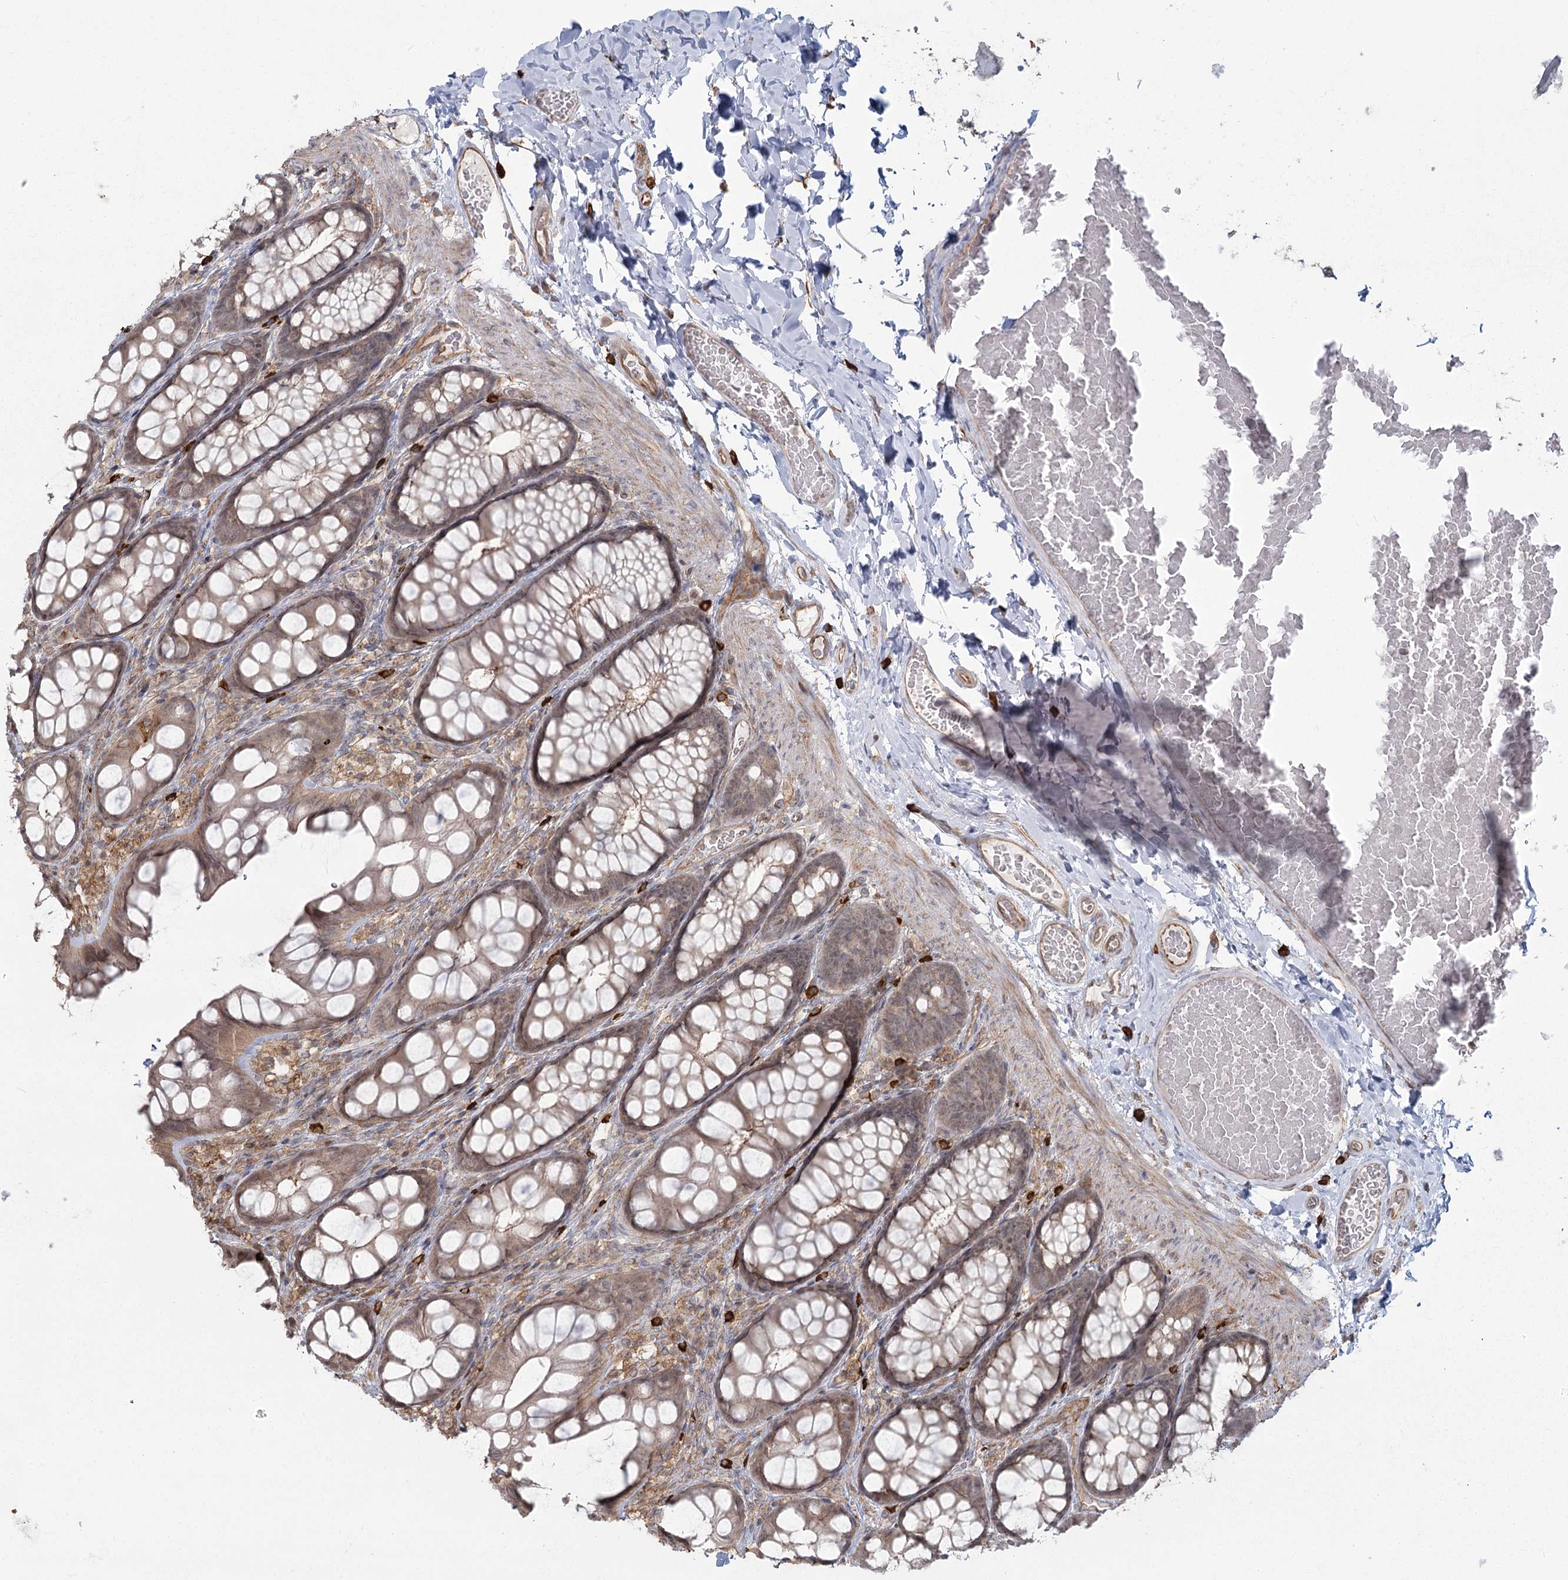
{"staining": {"intensity": "moderate", "quantity": "25%-75%", "location": "cytoplasmic/membranous"}, "tissue": "colon", "cell_type": "Endothelial cells", "image_type": "normal", "snomed": [{"axis": "morphology", "description": "Normal tissue, NOS"}, {"axis": "topography", "description": "Colon"}], "caption": "Immunohistochemistry (DAB) staining of unremarkable human colon displays moderate cytoplasmic/membranous protein staining in about 25%-75% of endothelial cells.", "gene": "AP2M1", "patient": {"sex": "male", "age": 47}}